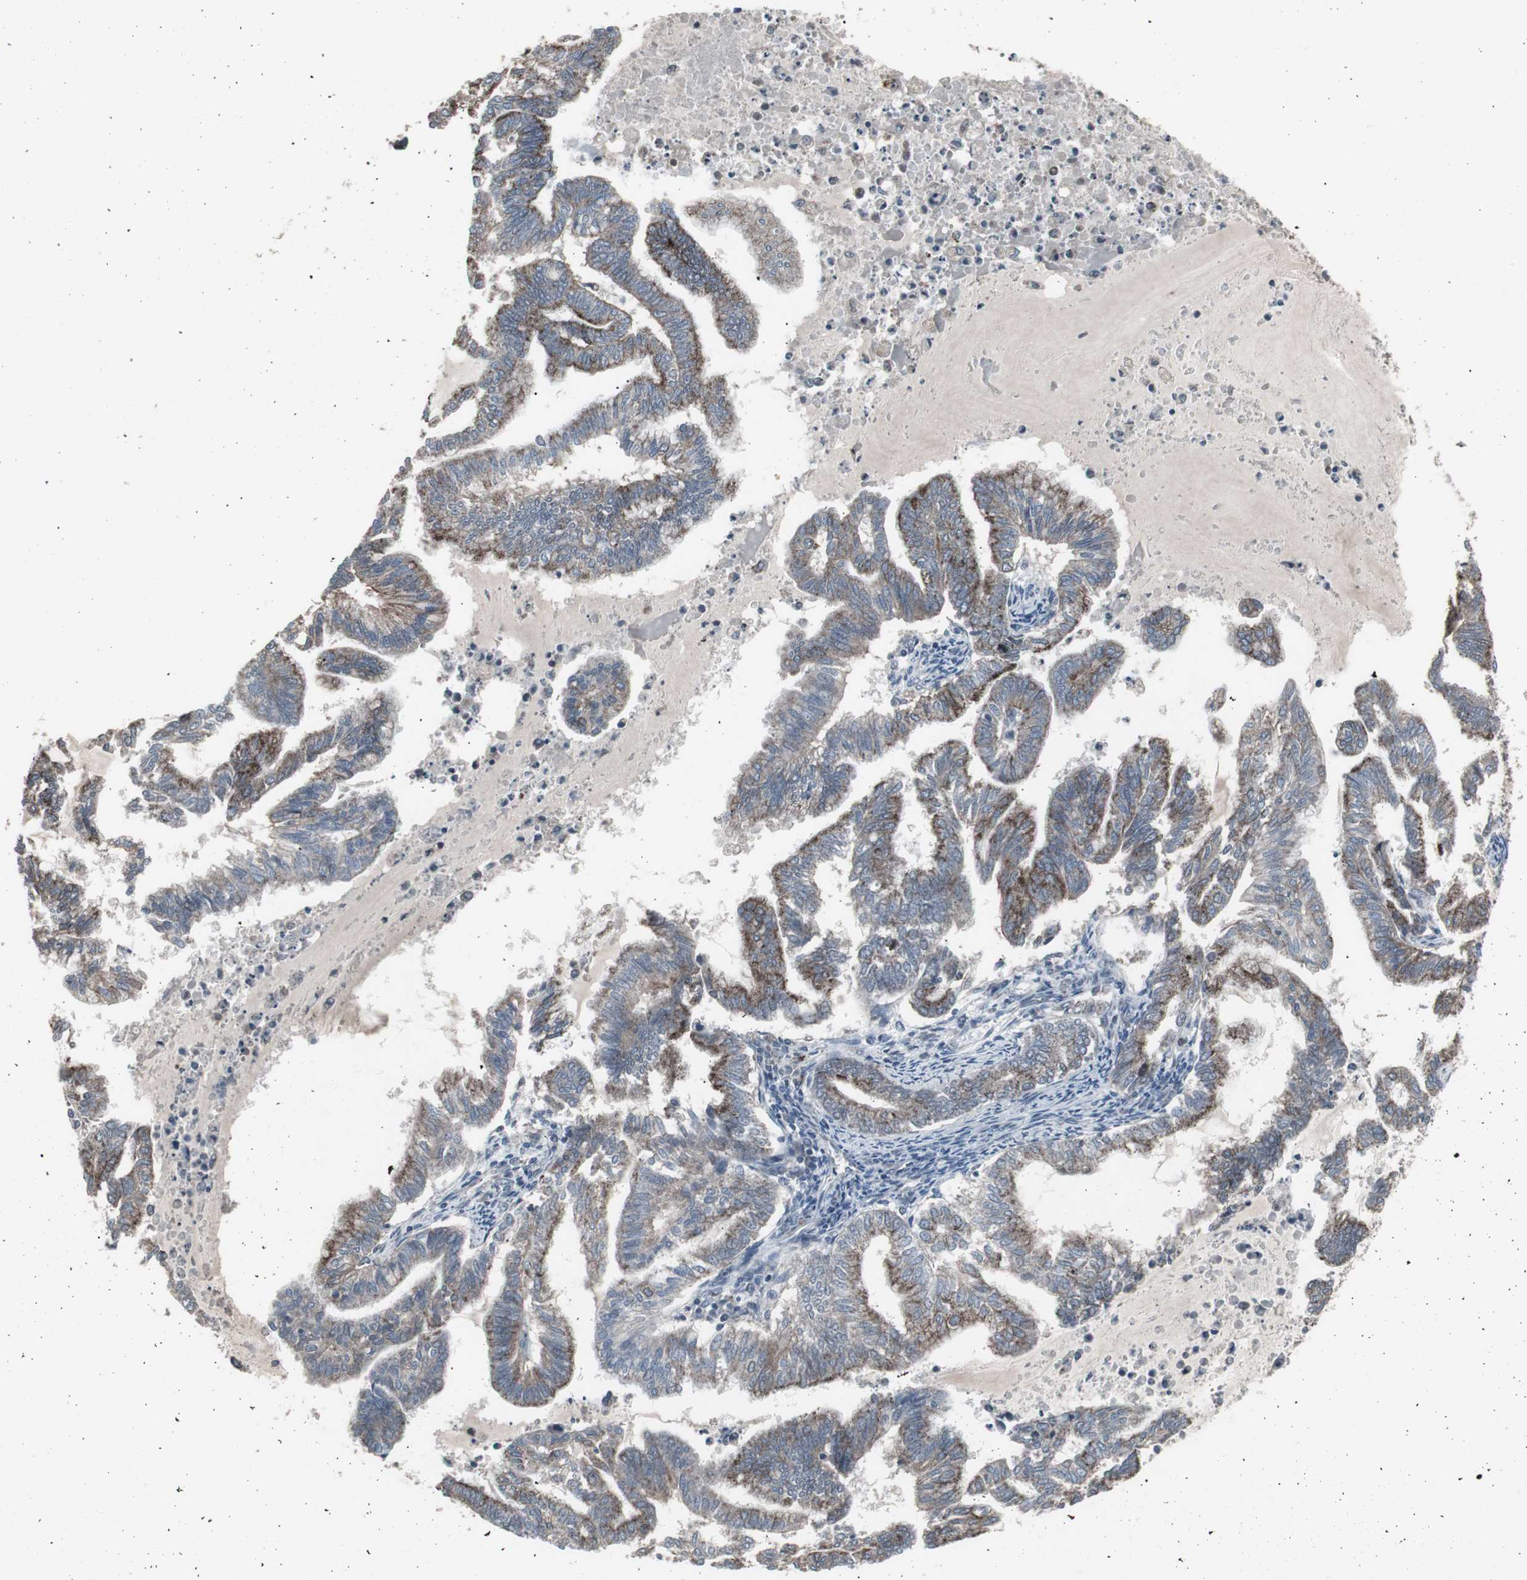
{"staining": {"intensity": "moderate", "quantity": "25%-75%", "location": "cytoplasmic/membranous"}, "tissue": "endometrial cancer", "cell_type": "Tumor cells", "image_type": "cancer", "snomed": [{"axis": "morphology", "description": "Adenocarcinoma, NOS"}, {"axis": "topography", "description": "Endometrium"}], "caption": "Immunohistochemistry (IHC) histopathology image of human adenocarcinoma (endometrial) stained for a protein (brown), which displays medium levels of moderate cytoplasmic/membranous staining in approximately 25%-75% of tumor cells.", "gene": "SSTR2", "patient": {"sex": "female", "age": 79}}